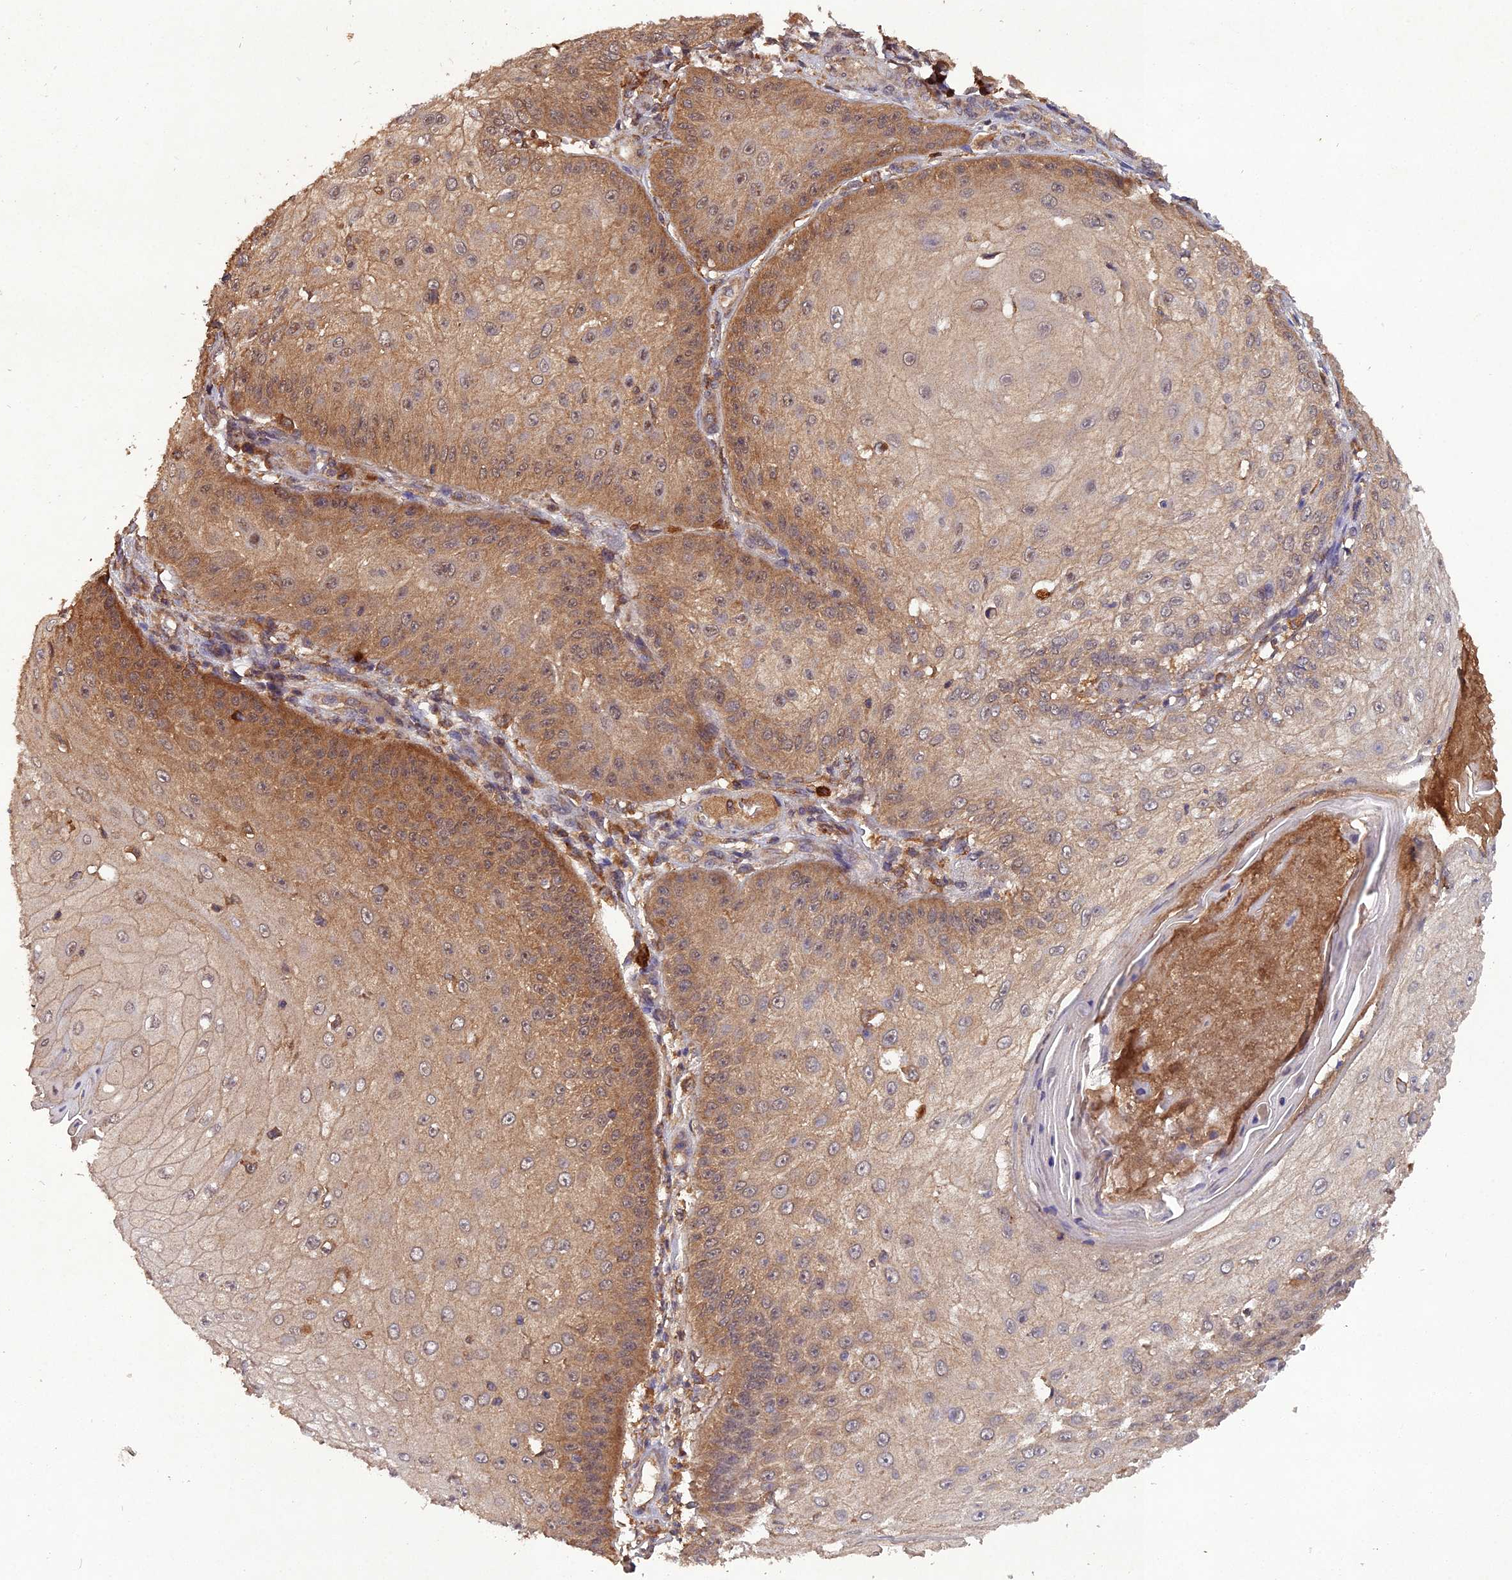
{"staining": {"intensity": "moderate", "quantity": "25%-75%", "location": "cytoplasmic/membranous"}, "tissue": "skin cancer", "cell_type": "Tumor cells", "image_type": "cancer", "snomed": [{"axis": "morphology", "description": "Squamous cell carcinoma, NOS"}, {"axis": "topography", "description": "Skin"}], "caption": "A high-resolution photomicrograph shows IHC staining of skin cancer, which demonstrates moderate cytoplasmic/membranous expression in about 25%-75% of tumor cells.", "gene": "TMEM258", "patient": {"sex": "male", "age": 70}}